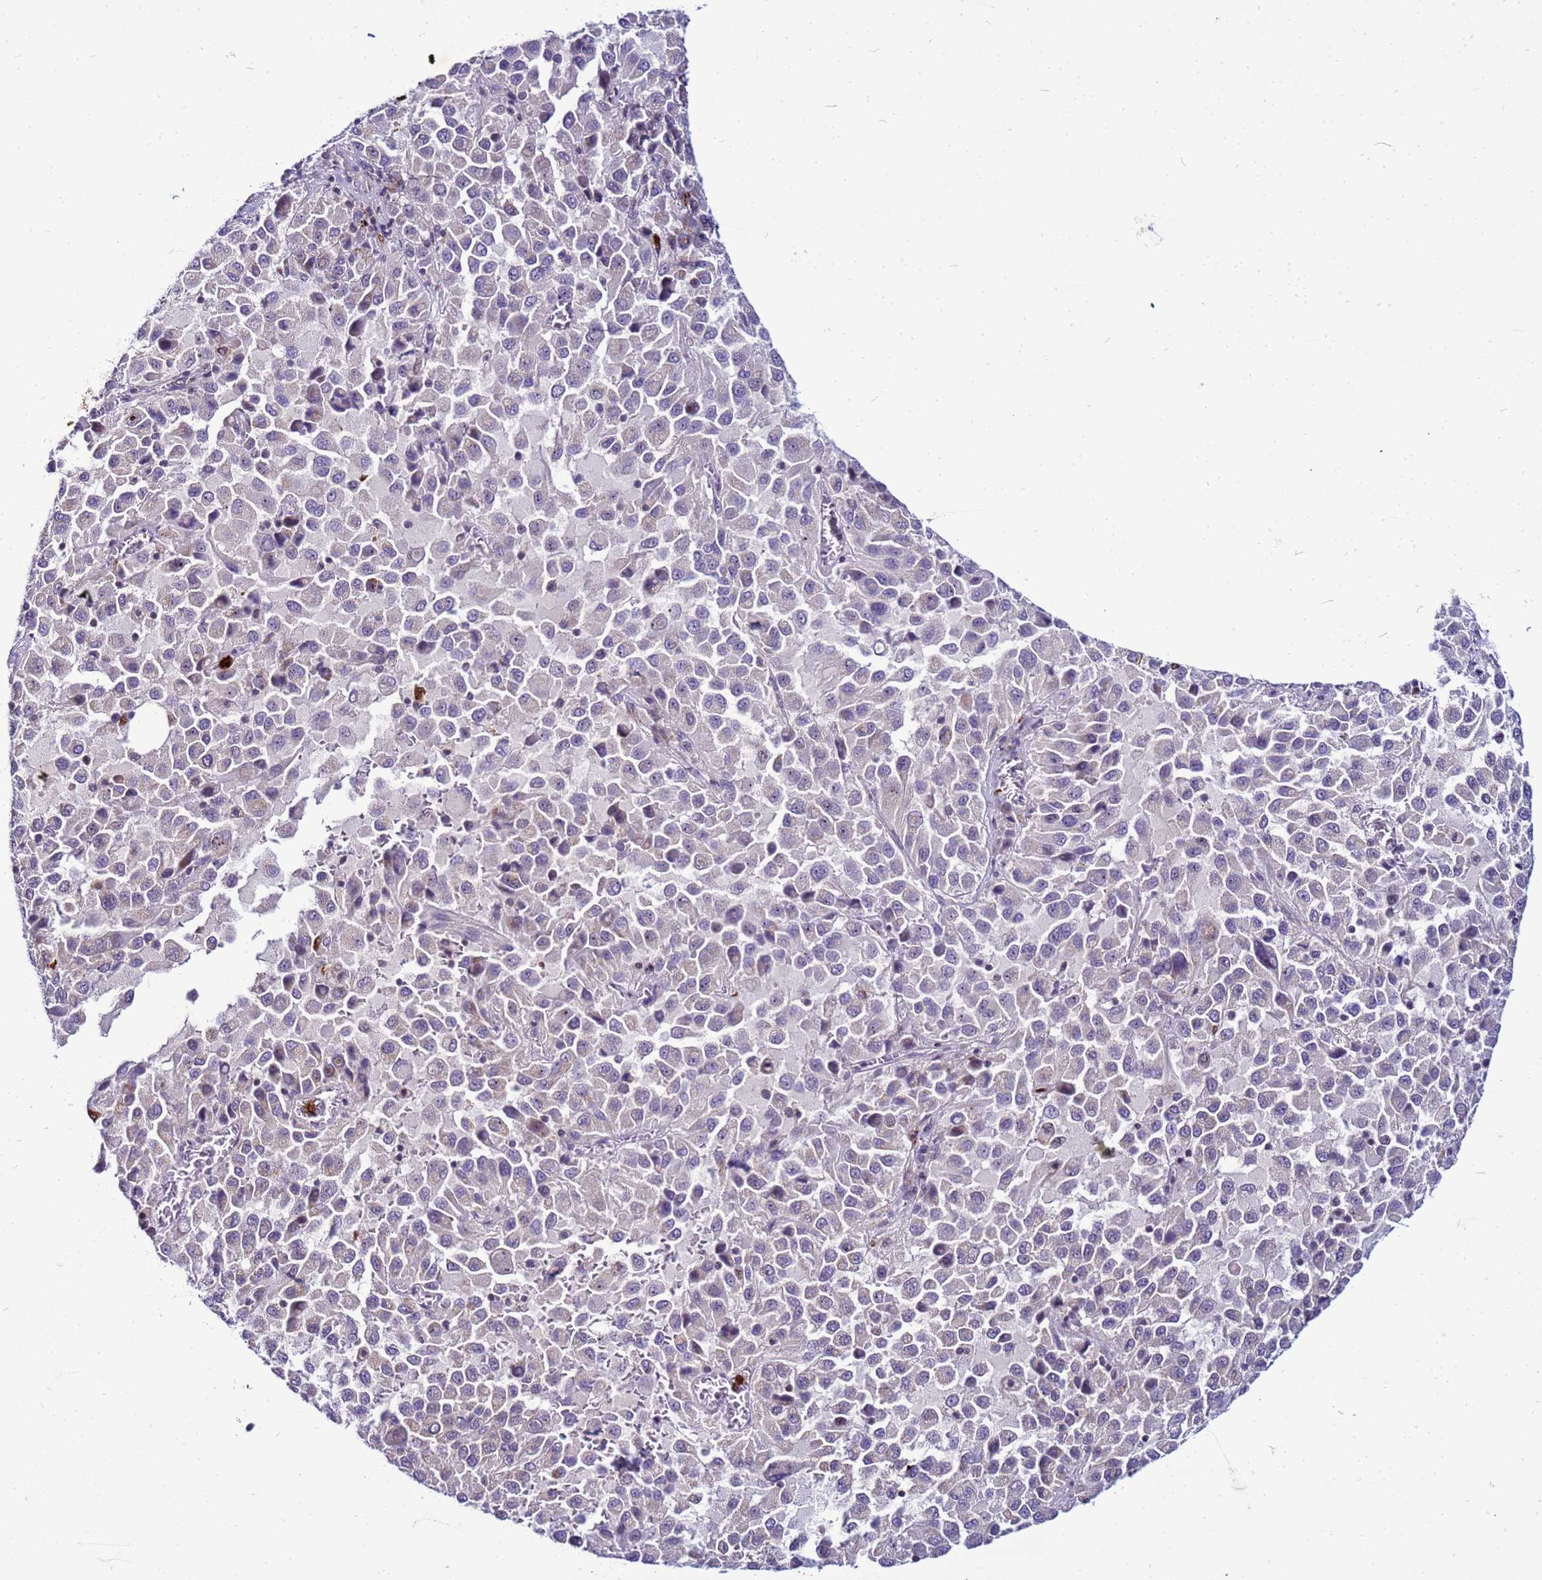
{"staining": {"intensity": "negative", "quantity": "none", "location": "none"}, "tissue": "melanoma", "cell_type": "Tumor cells", "image_type": "cancer", "snomed": [{"axis": "morphology", "description": "Malignant melanoma, Metastatic site"}, {"axis": "topography", "description": "Lung"}], "caption": "Immunohistochemistry (IHC) histopathology image of melanoma stained for a protein (brown), which demonstrates no positivity in tumor cells.", "gene": "VPS4B", "patient": {"sex": "male", "age": 64}}